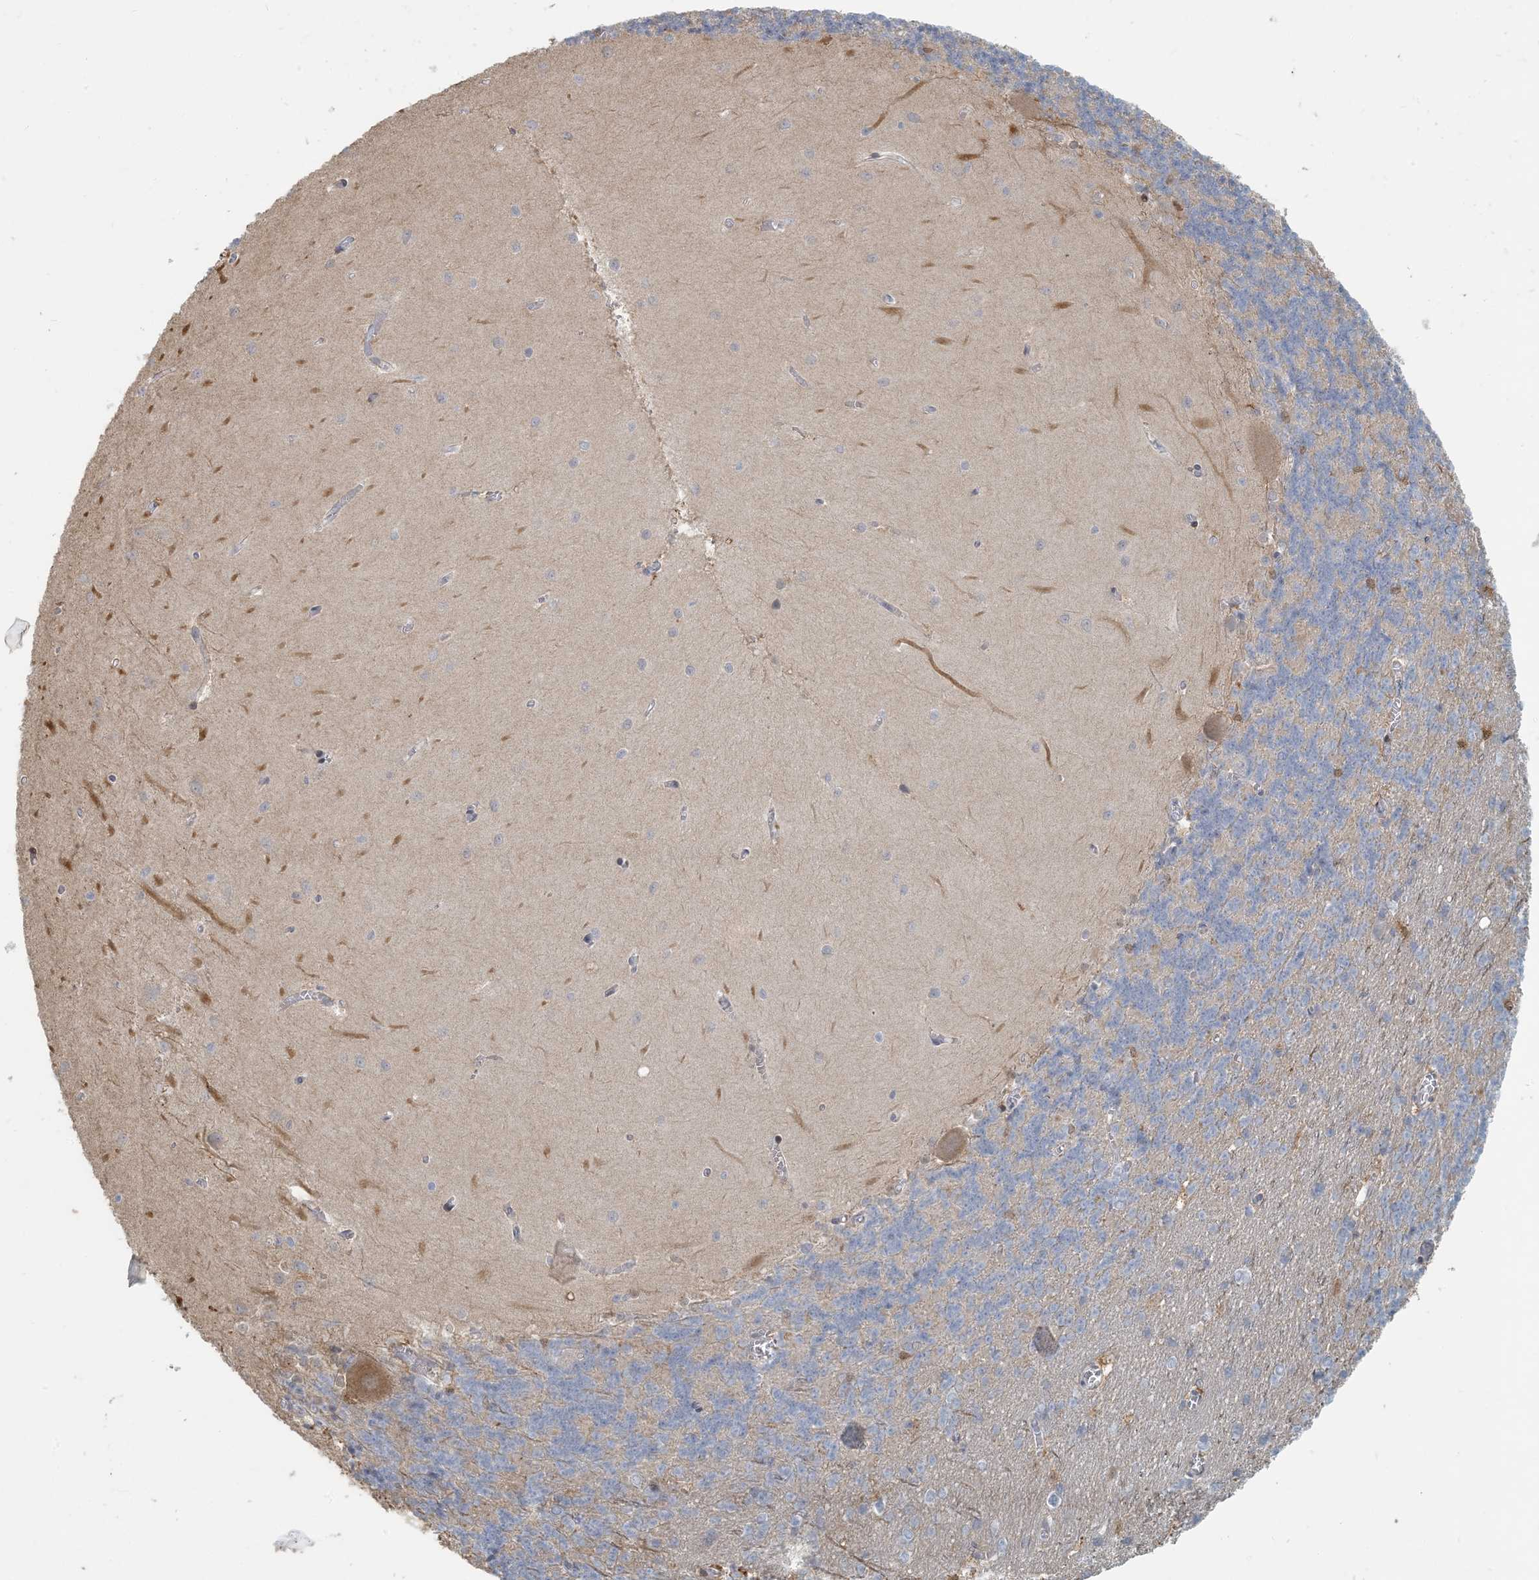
{"staining": {"intensity": "weak", "quantity": "25%-75%", "location": "cytoplasmic/membranous"}, "tissue": "cerebellum", "cell_type": "Cells in granular layer", "image_type": "normal", "snomed": [{"axis": "morphology", "description": "Normal tissue, NOS"}, {"axis": "topography", "description": "Cerebellum"}], "caption": "Unremarkable cerebellum reveals weak cytoplasmic/membranous positivity in approximately 25%-75% of cells in granular layer, visualized by immunohistochemistry. The staining was performed using DAB to visualize the protein expression in brown, while the nuclei were stained in blue with hematoxylin (Magnification: 20x).", "gene": "BCORL1", "patient": {"sex": "male", "age": 37}}